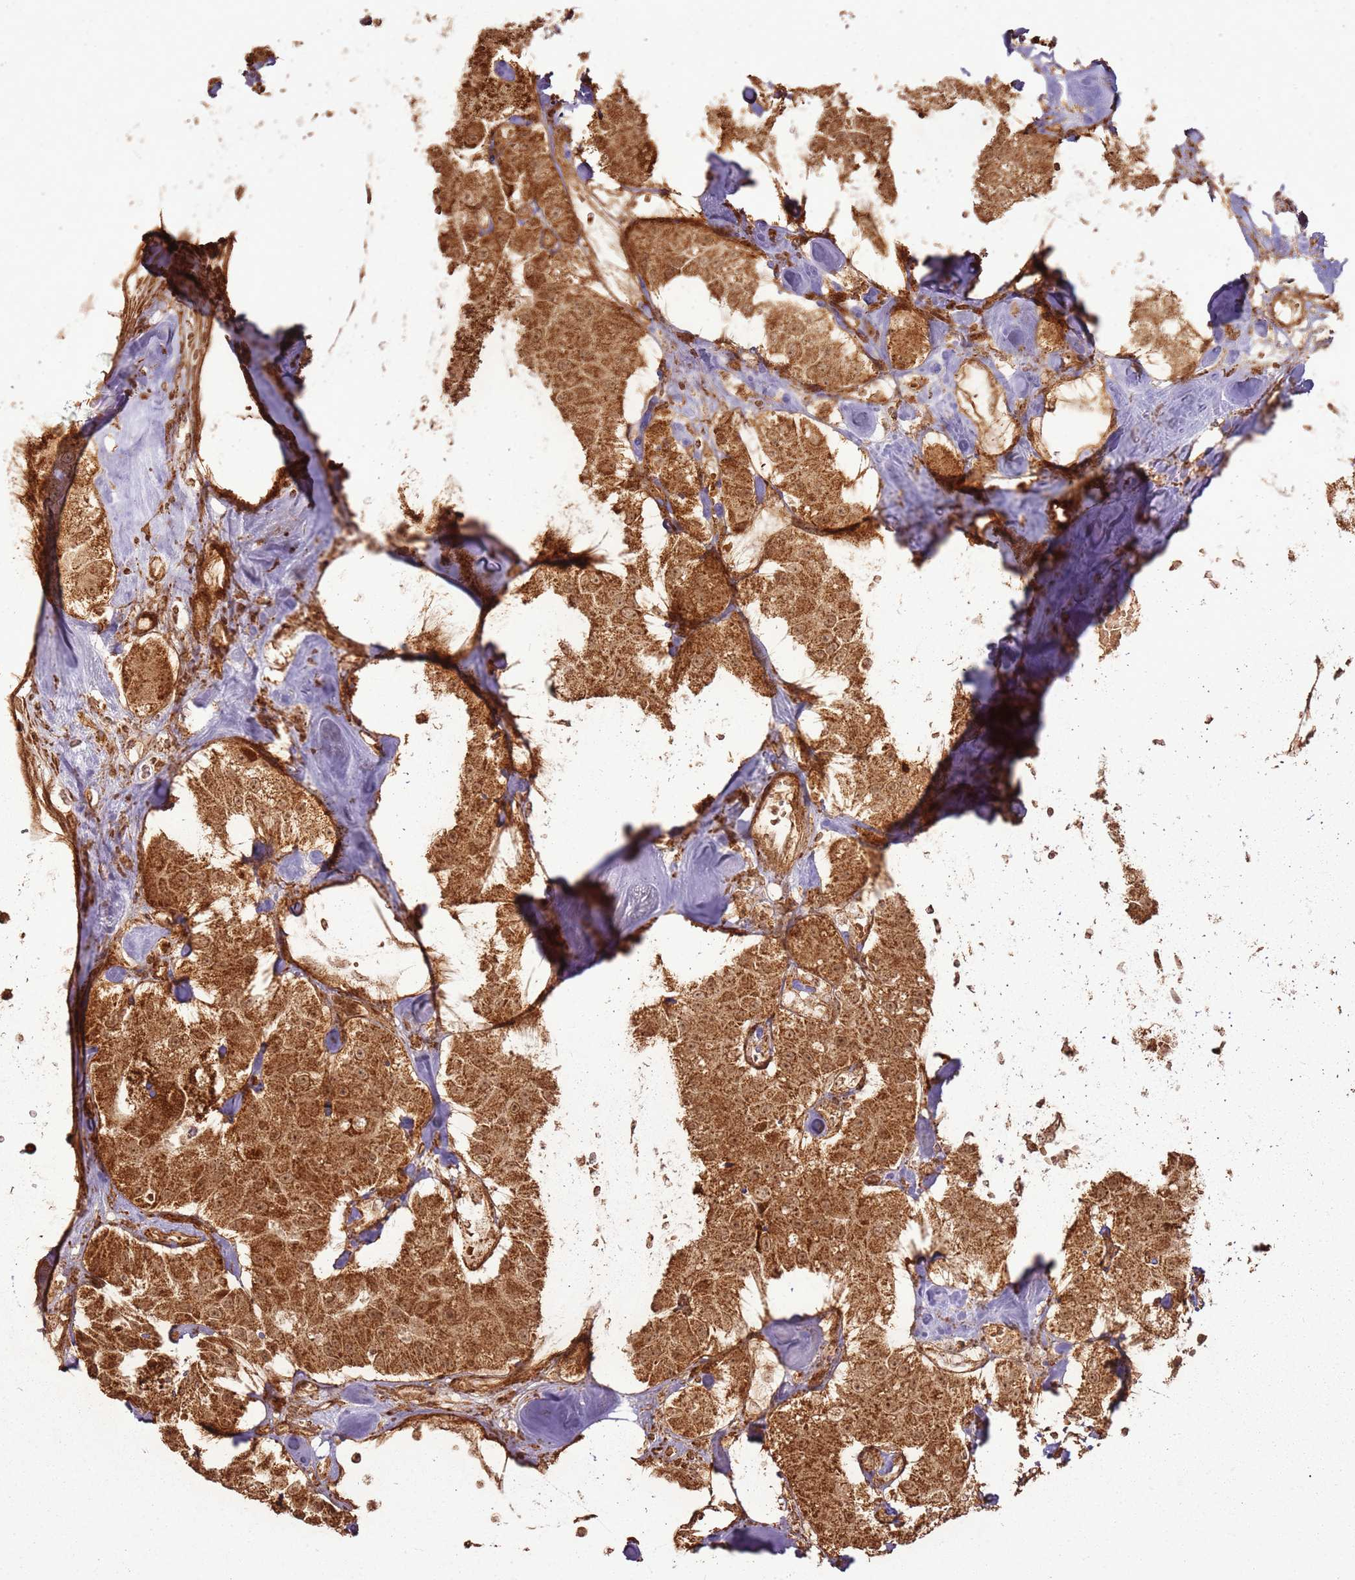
{"staining": {"intensity": "moderate", "quantity": ">75%", "location": "cytoplasmic/membranous,nuclear"}, "tissue": "carcinoid", "cell_type": "Tumor cells", "image_type": "cancer", "snomed": [{"axis": "morphology", "description": "Carcinoid, malignant, NOS"}, {"axis": "topography", "description": "Pancreas"}], "caption": "Human carcinoid (malignant) stained with a protein marker displays moderate staining in tumor cells.", "gene": "MRPS6", "patient": {"sex": "male", "age": 41}}